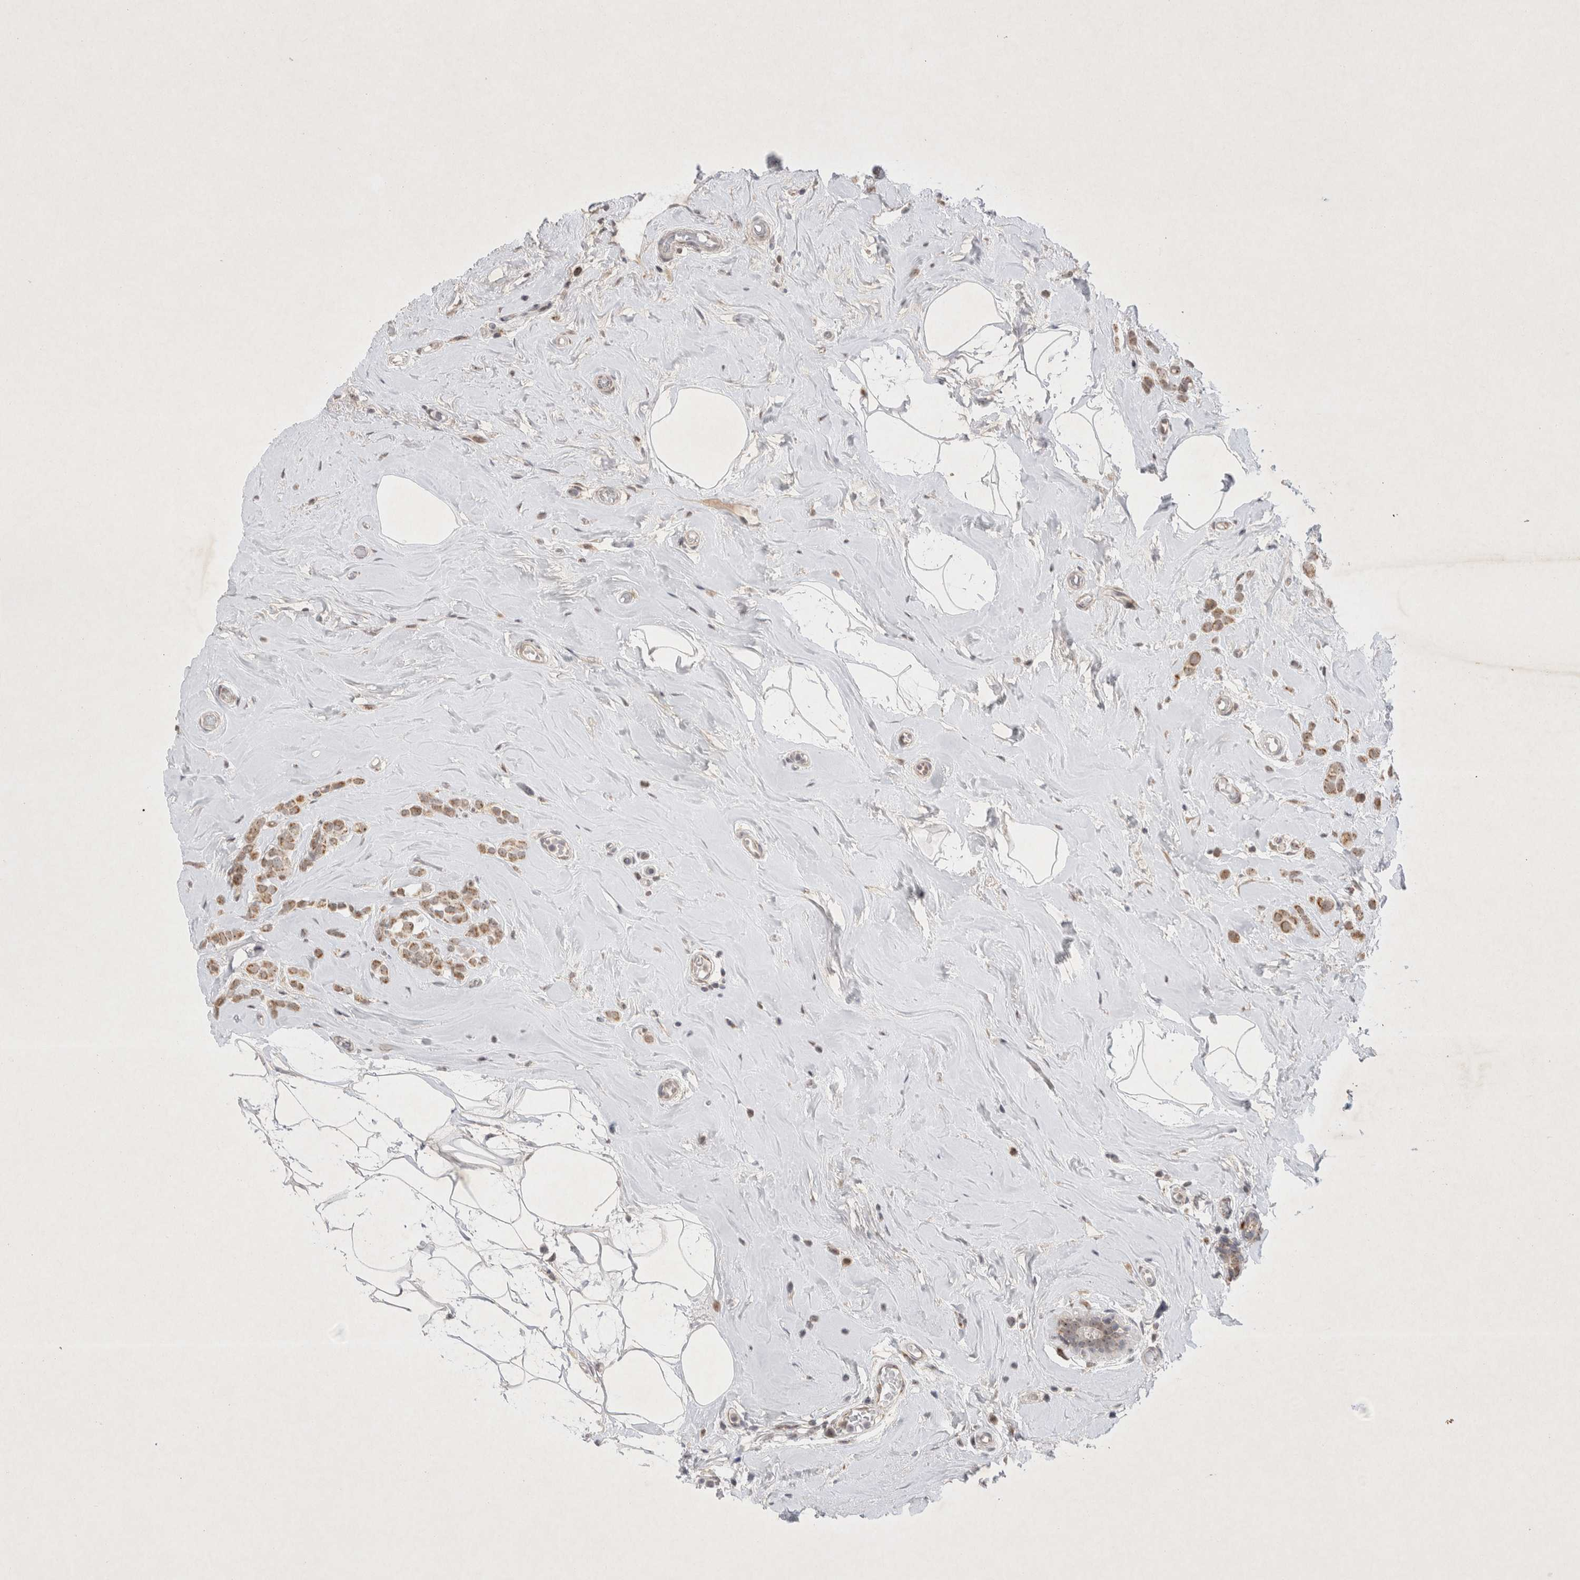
{"staining": {"intensity": "moderate", "quantity": ">75%", "location": "cytoplasmic/membranous"}, "tissue": "breast cancer", "cell_type": "Tumor cells", "image_type": "cancer", "snomed": [{"axis": "morphology", "description": "Lobular carcinoma"}, {"axis": "topography", "description": "Breast"}], "caption": "A brown stain shows moderate cytoplasmic/membranous staining of a protein in human breast lobular carcinoma tumor cells. The protein is stained brown, and the nuclei are stained in blue (DAB IHC with brightfield microscopy, high magnification).", "gene": "MRPL37", "patient": {"sex": "female", "age": 47}}